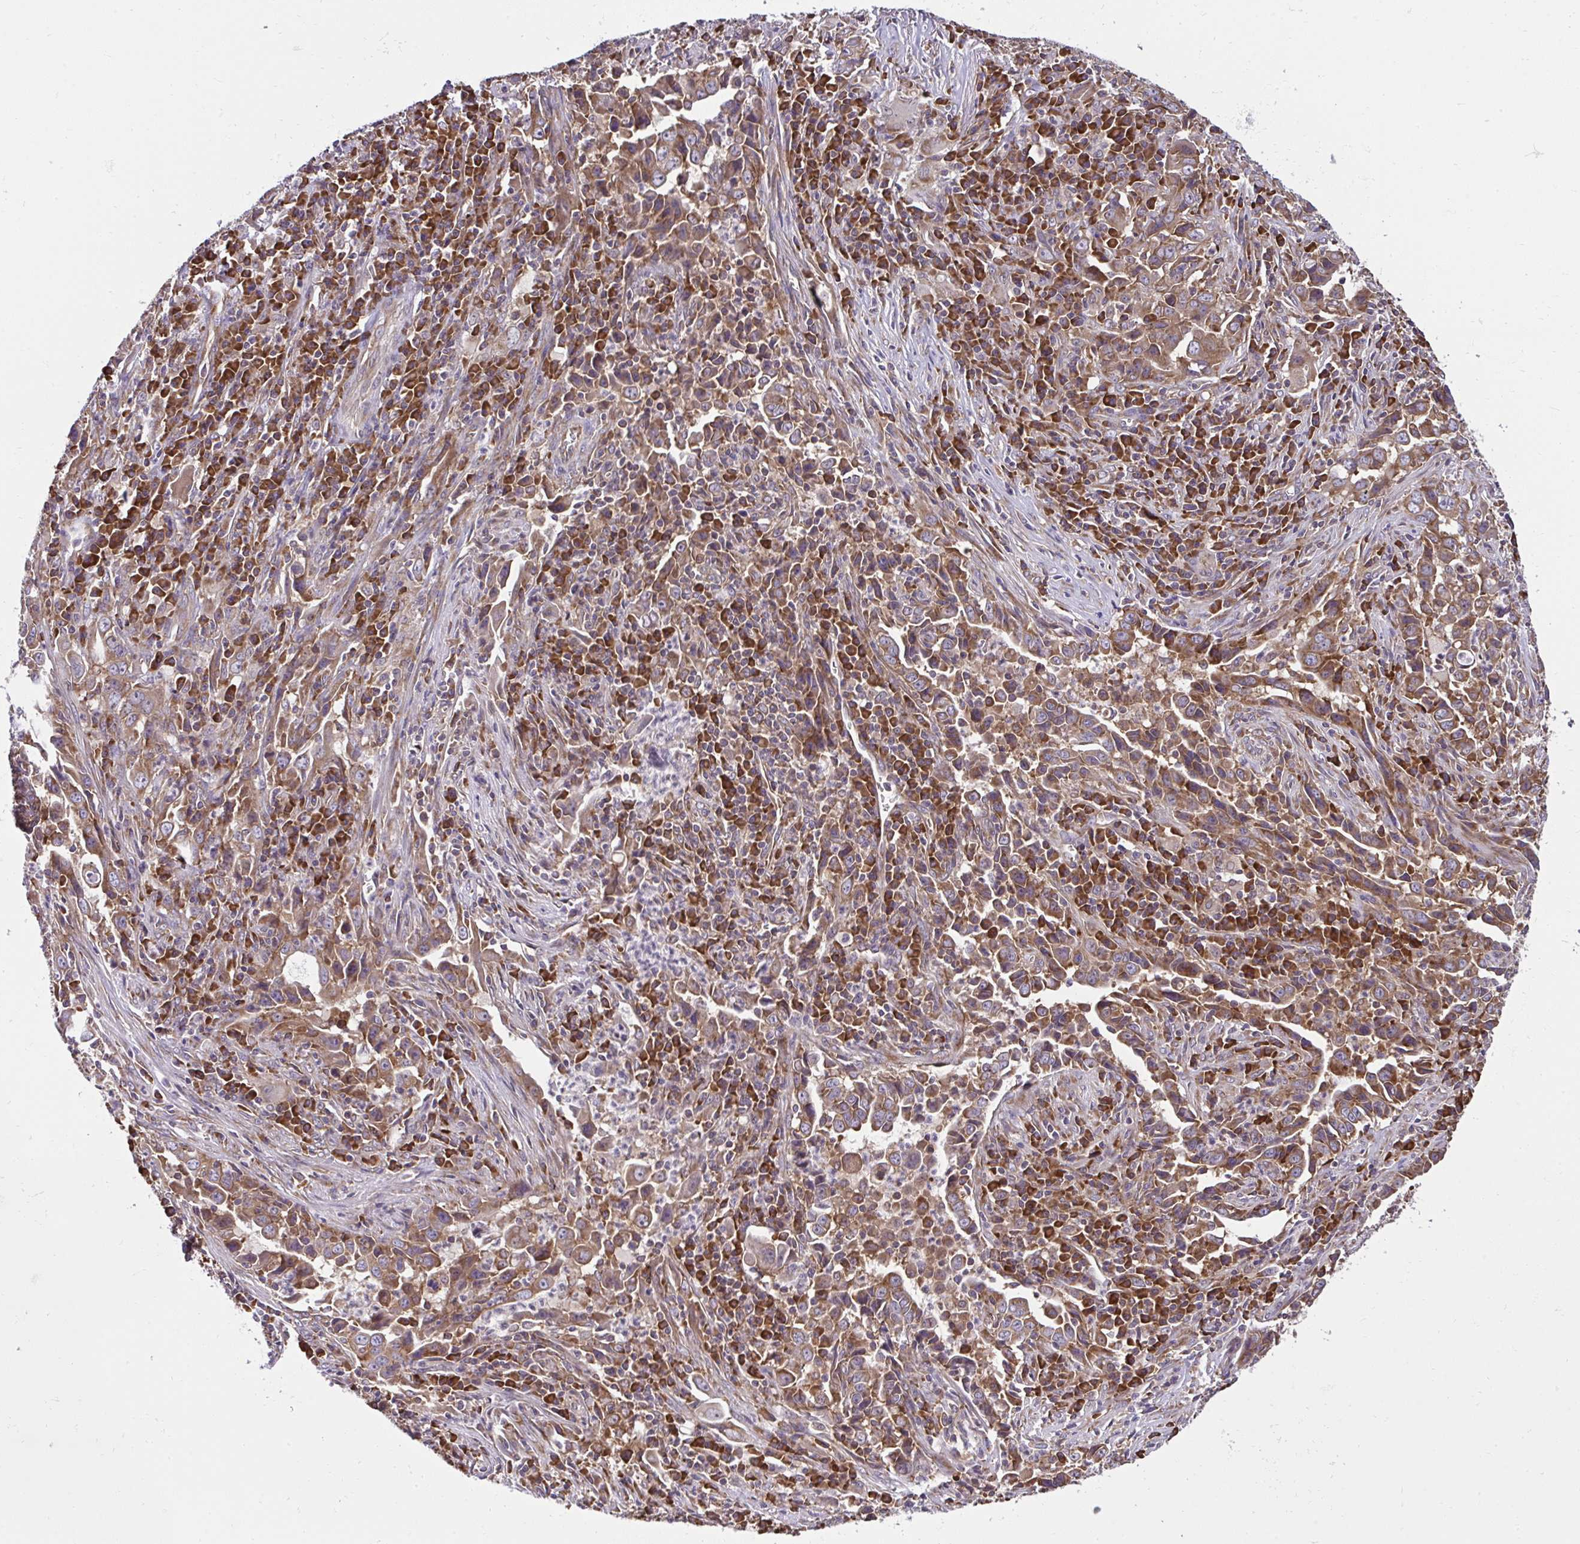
{"staining": {"intensity": "moderate", "quantity": ">75%", "location": "cytoplasmic/membranous"}, "tissue": "lung cancer", "cell_type": "Tumor cells", "image_type": "cancer", "snomed": [{"axis": "morphology", "description": "Adenocarcinoma, NOS"}, {"axis": "topography", "description": "Lung"}], "caption": "High-power microscopy captured an IHC photomicrograph of lung adenocarcinoma, revealing moderate cytoplasmic/membranous positivity in about >75% of tumor cells.", "gene": "RPS7", "patient": {"sex": "male", "age": 67}}